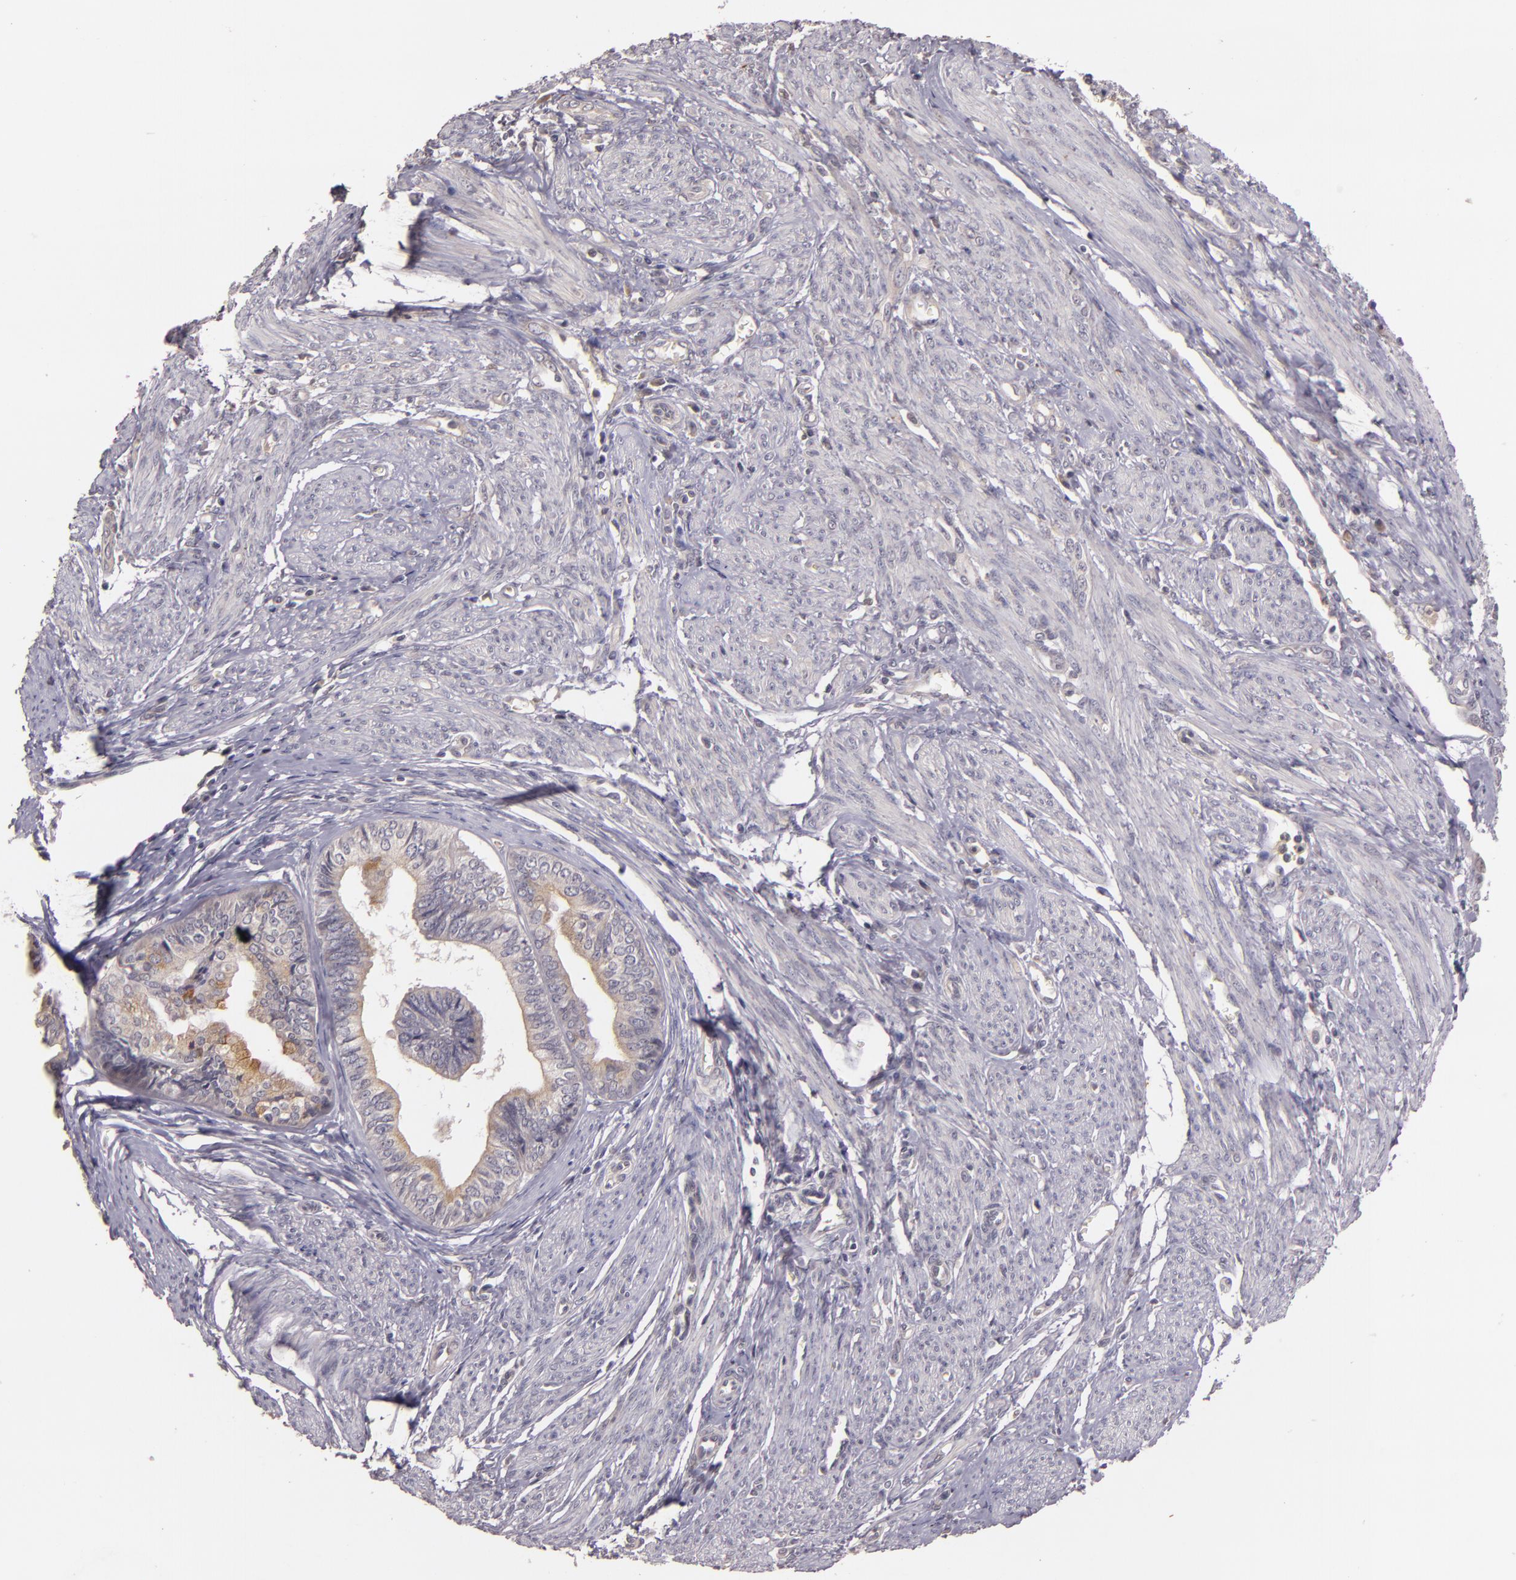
{"staining": {"intensity": "moderate", "quantity": "<25%", "location": "cytoplasmic/membranous"}, "tissue": "endometrial cancer", "cell_type": "Tumor cells", "image_type": "cancer", "snomed": [{"axis": "morphology", "description": "Adenocarcinoma, NOS"}, {"axis": "topography", "description": "Endometrium"}], "caption": "Endometrial cancer (adenocarcinoma) tissue demonstrates moderate cytoplasmic/membranous positivity in approximately <25% of tumor cells, visualized by immunohistochemistry.", "gene": "TFF1", "patient": {"sex": "female", "age": 75}}